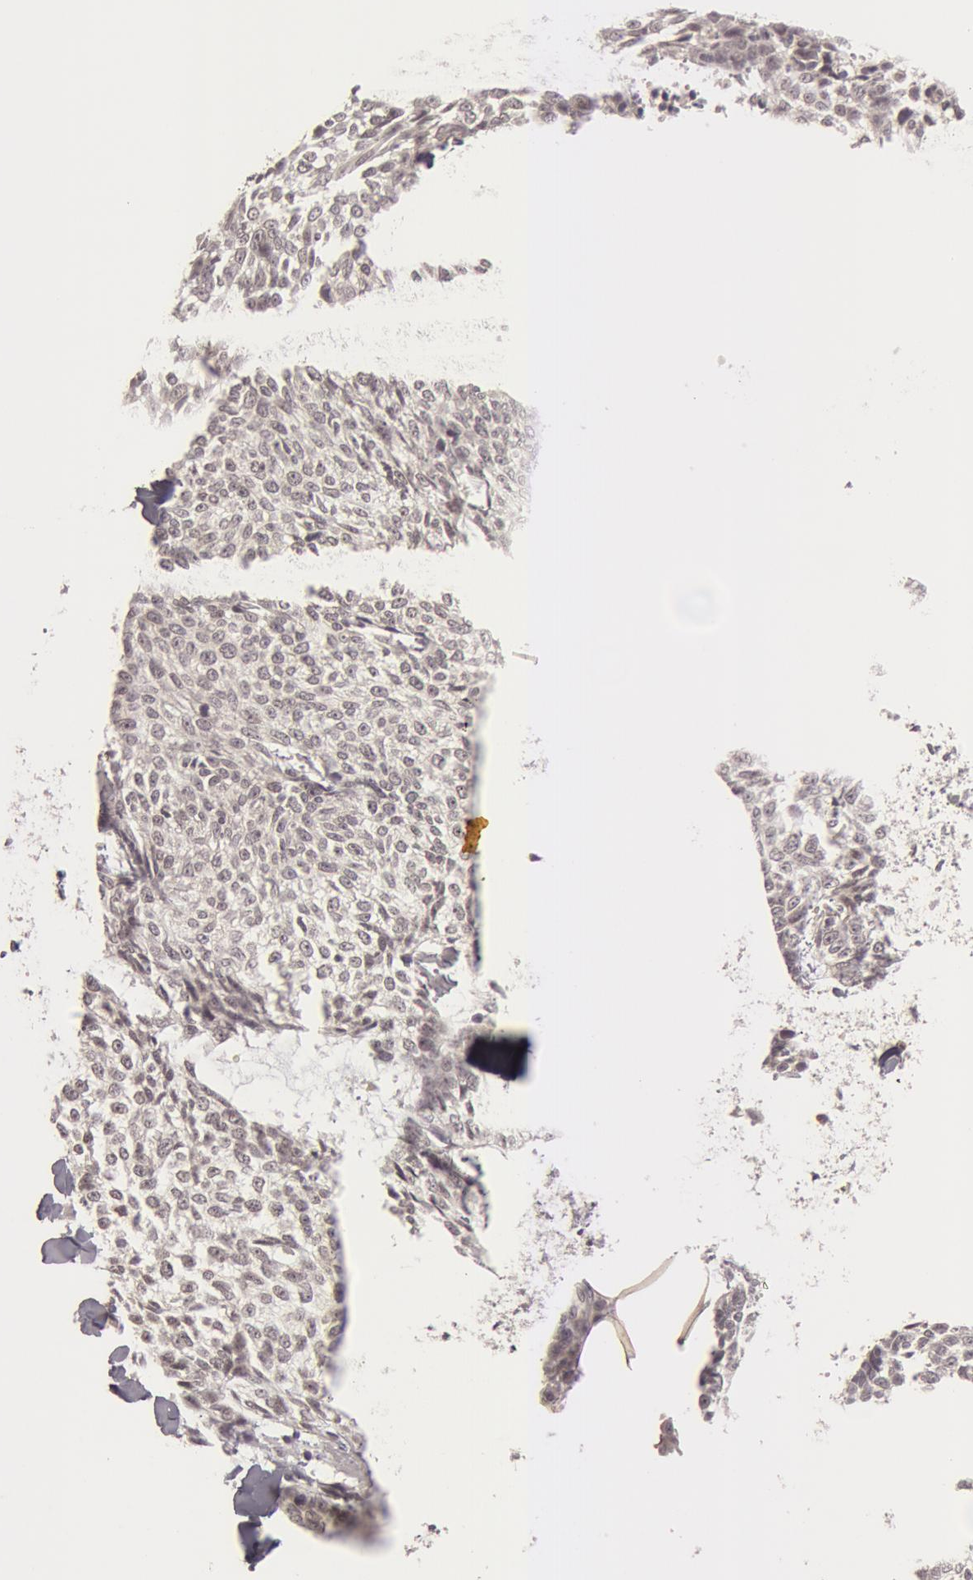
{"staining": {"intensity": "negative", "quantity": "none", "location": "none"}, "tissue": "skin cancer", "cell_type": "Tumor cells", "image_type": "cancer", "snomed": [{"axis": "morphology", "description": "Basal cell carcinoma"}, {"axis": "topography", "description": "Skin"}], "caption": "The image demonstrates no staining of tumor cells in basal cell carcinoma (skin). The staining was performed using DAB to visualize the protein expression in brown, while the nuclei were stained in blue with hematoxylin (Magnification: 20x).", "gene": "OASL", "patient": {"sex": "female", "age": 89}}